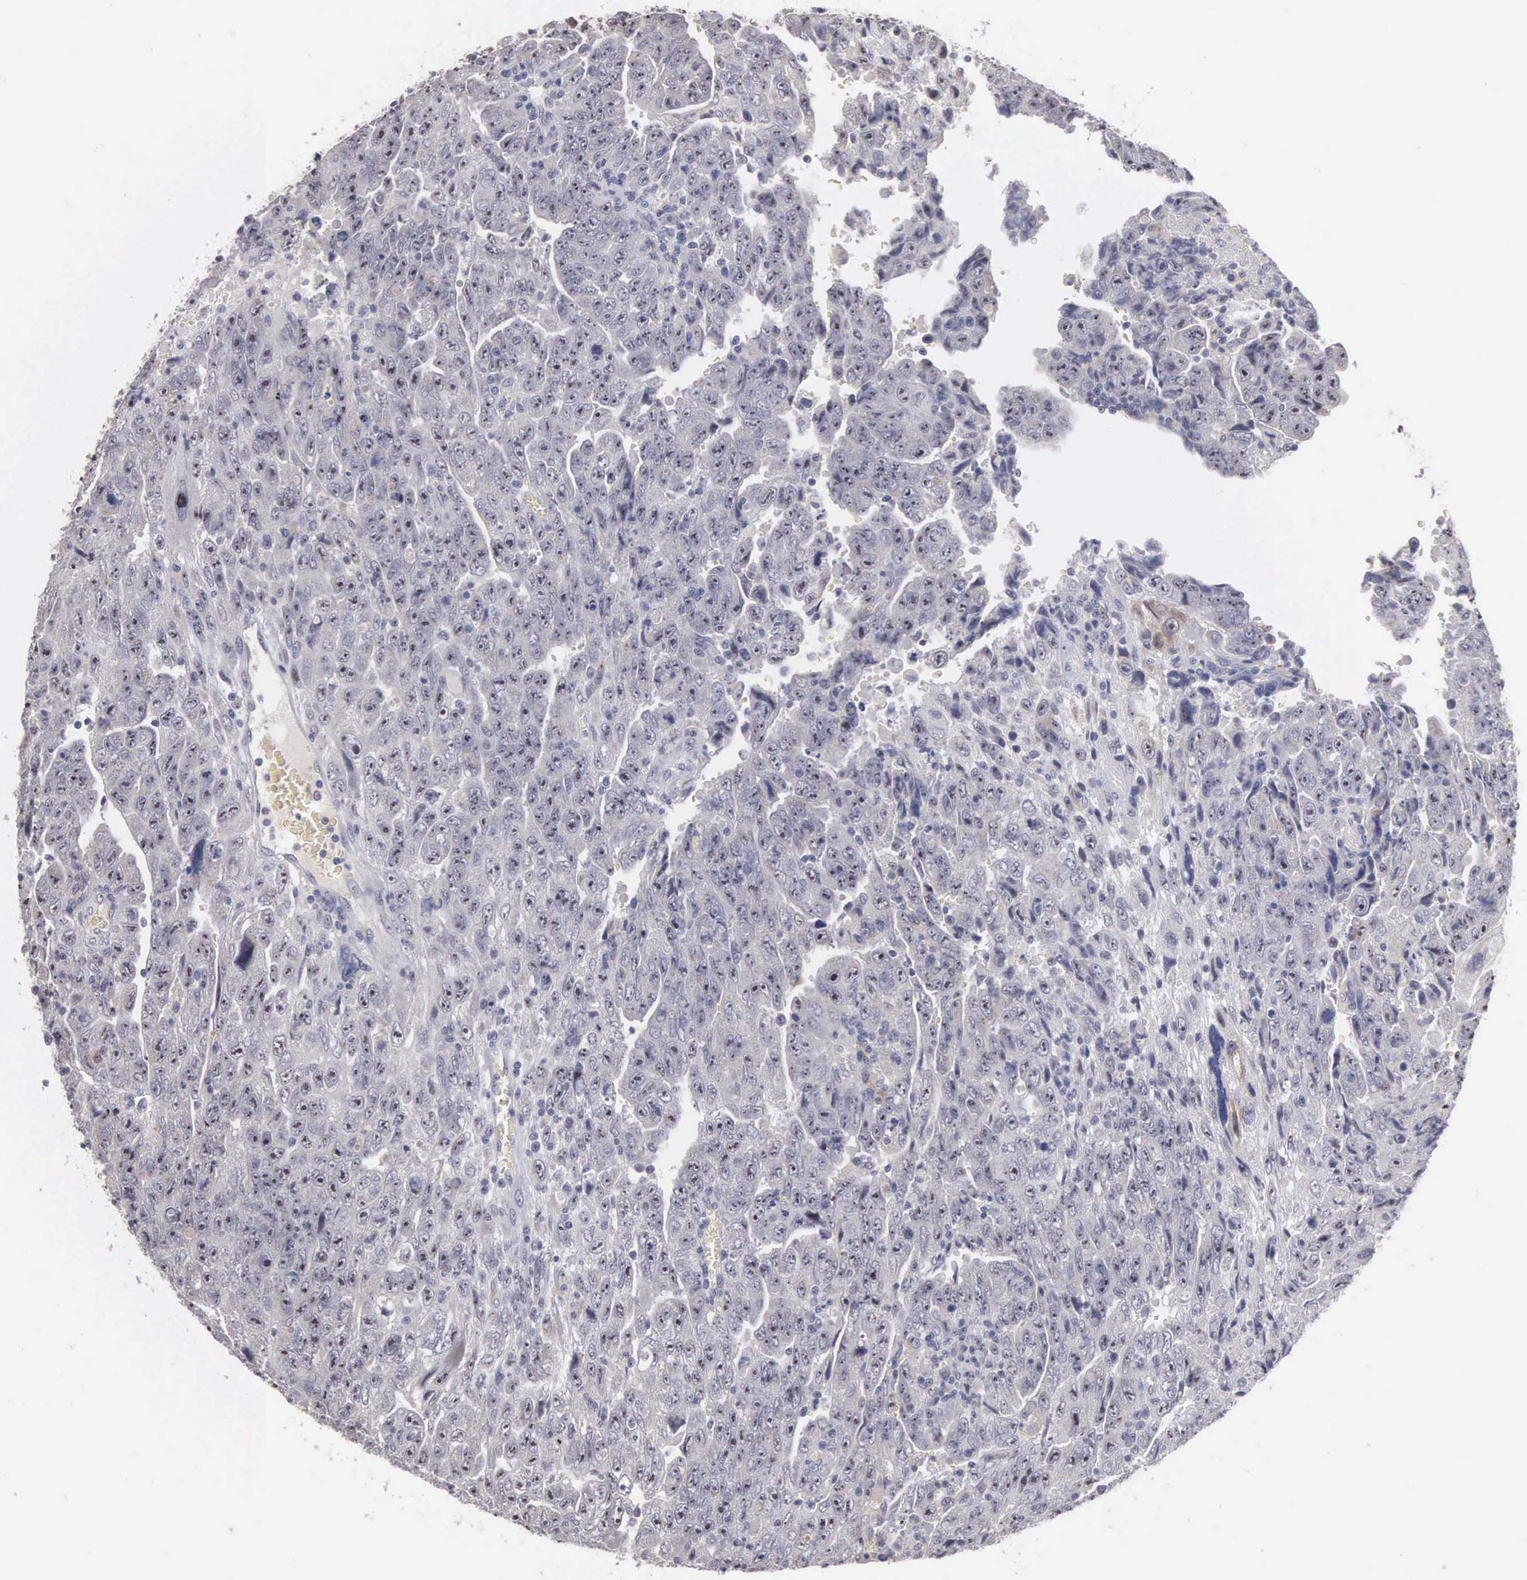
{"staining": {"intensity": "weak", "quantity": "<25%", "location": "cytoplasmic/membranous"}, "tissue": "testis cancer", "cell_type": "Tumor cells", "image_type": "cancer", "snomed": [{"axis": "morphology", "description": "Carcinoma, Embryonal, NOS"}, {"axis": "topography", "description": "Testis"}], "caption": "An image of embryonal carcinoma (testis) stained for a protein displays no brown staining in tumor cells.", "gene": "AMN", "patient": {"sex": "male", "age": 28}}